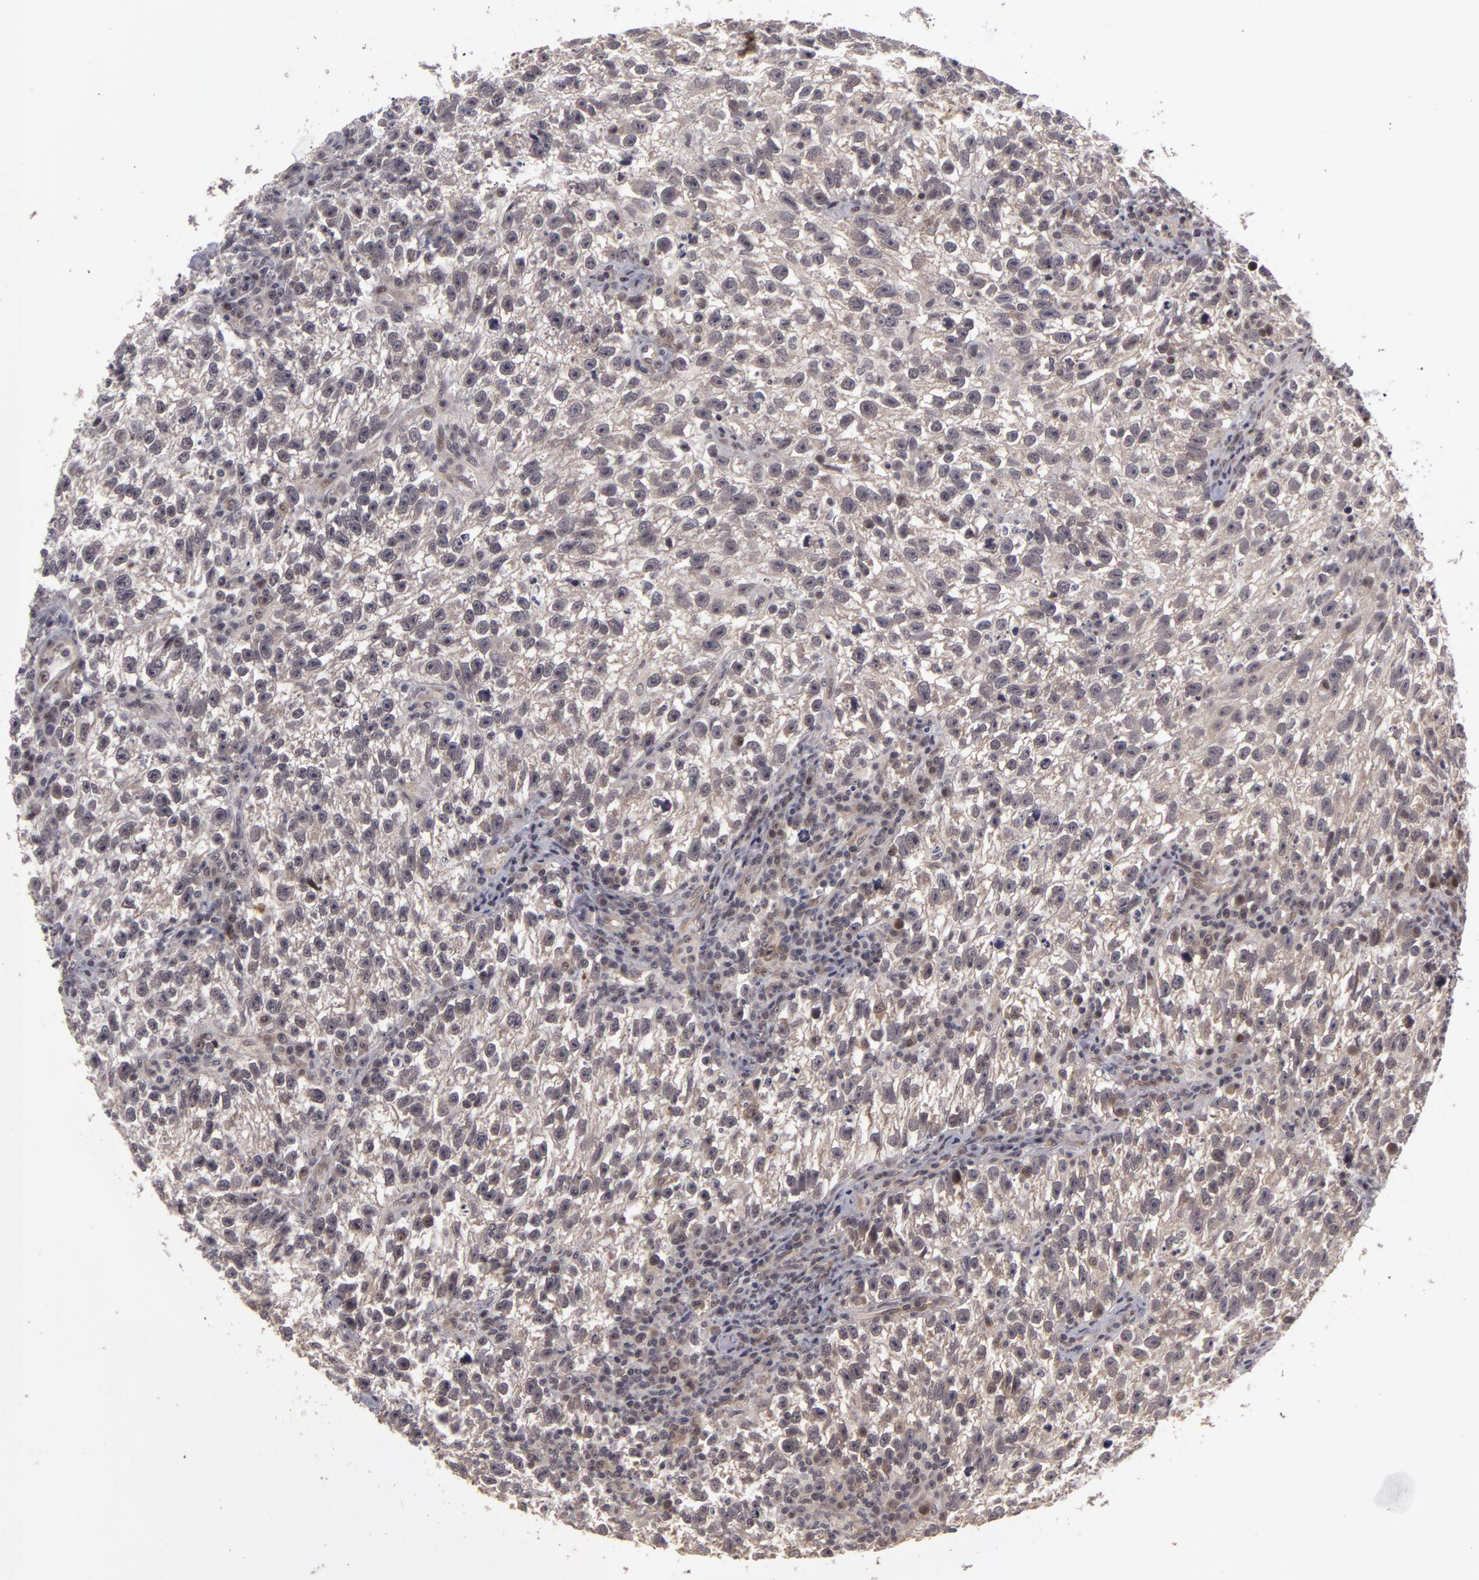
{"staining": {"intensity": "negative", "quantity": "none", "location": "none"}, "tissue": "testis cancer", "cell_type": "Tumor cells", "image_type": "cancer", "snomed": [{"axis": "morphology", "description": "Seminoma, NOS"}, {"axis": "topography", "description": "Testis"}], "caption": "Tumor cells are negative for protein expression in human testis seminoma.", "gene": "ZNF133", "patient": {"sex": "male", "age": 38}}